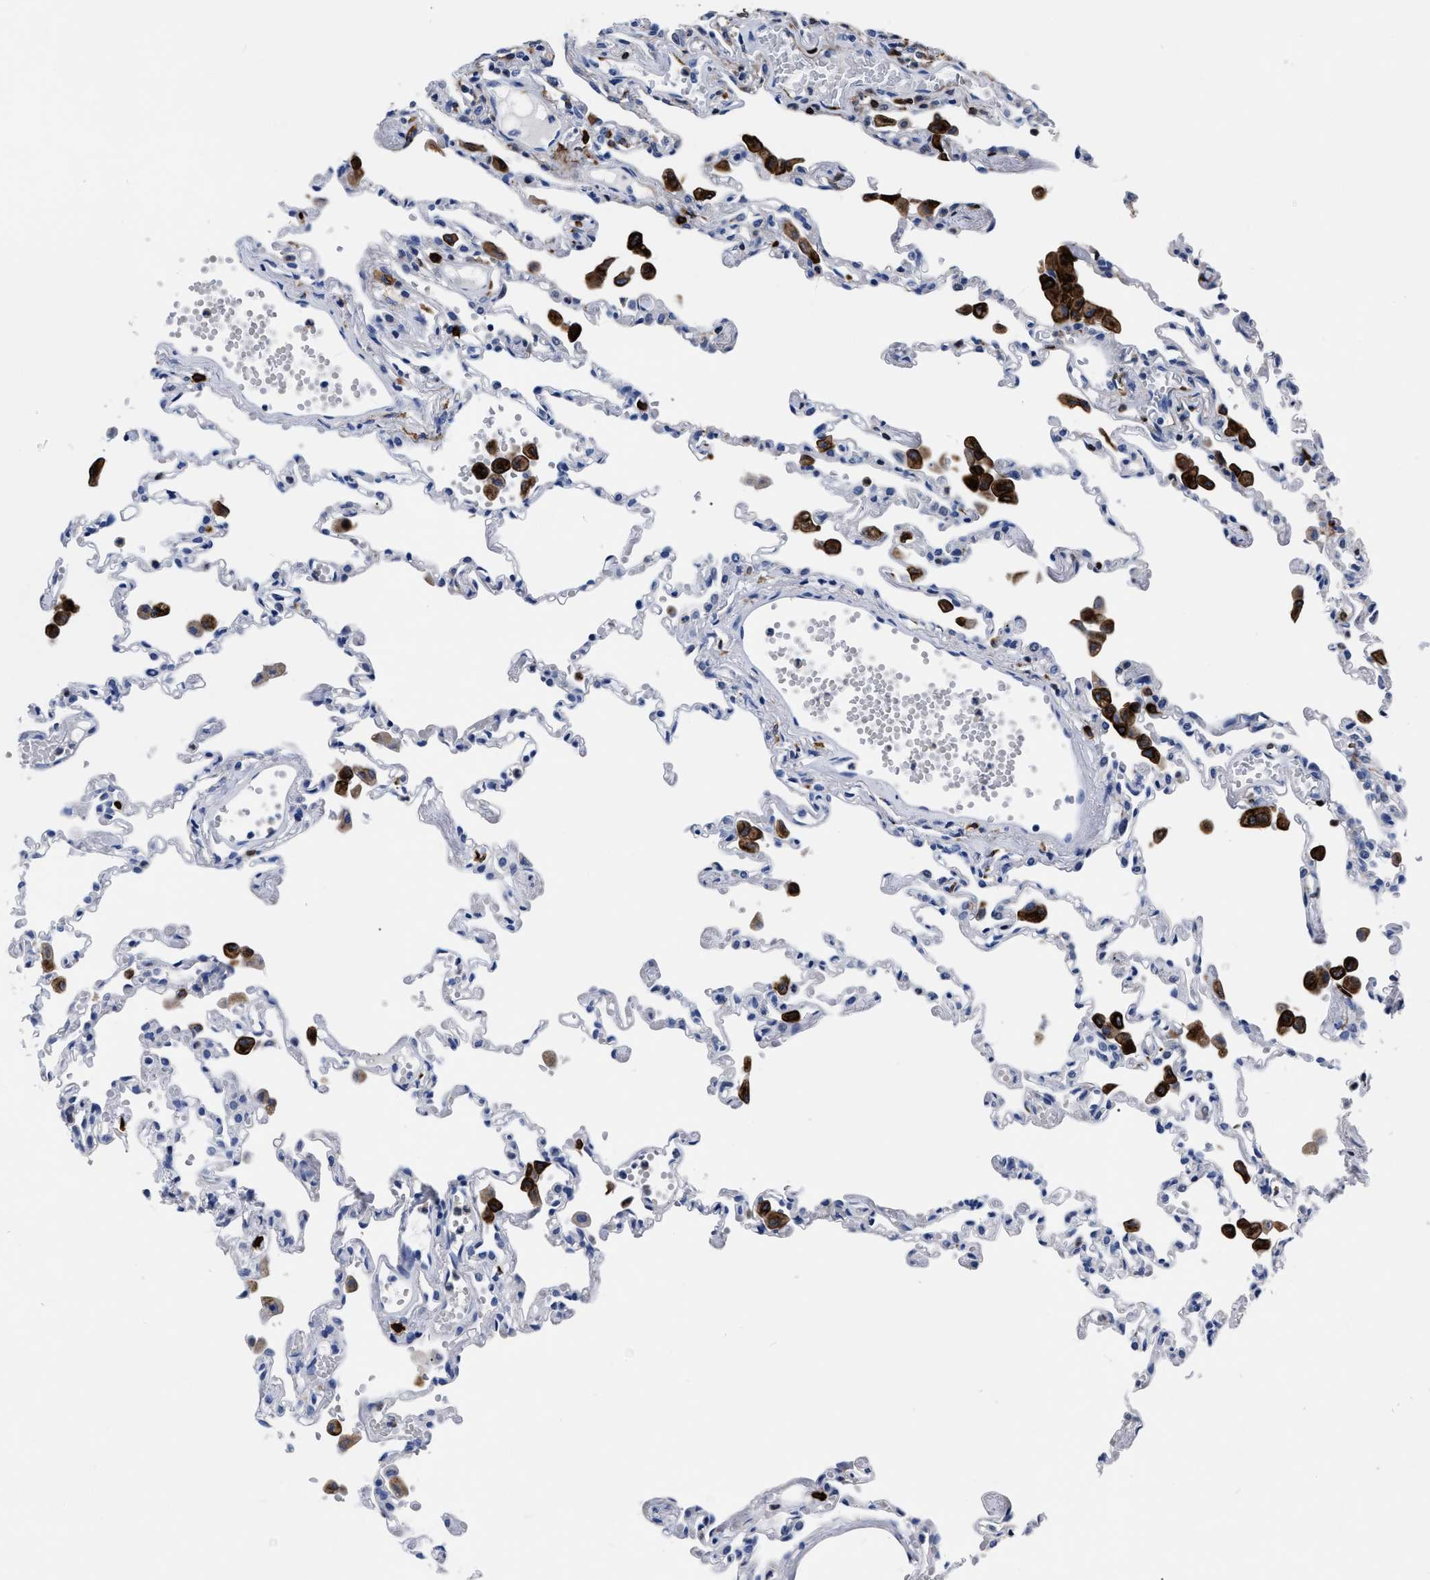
{"staining": {"intensity": "negative", "quantity": "none", "location": "none"}, "tissue": "lung", "cell_type": "Alveolar cells", "image_type": "normal", "snomed": [{"axis": "morphology", "description": "Normal tissue, NOS"}, {"axis": "topography", "description": "Bronchus"}, {"axis": "topography", "description": "Lung"}], "caption": "Human lung stained for a protein using IHC reveals no positivity in alveolar cells.", "gene": "OR10G3", "patient": {"sex": "female", "age": 49}}